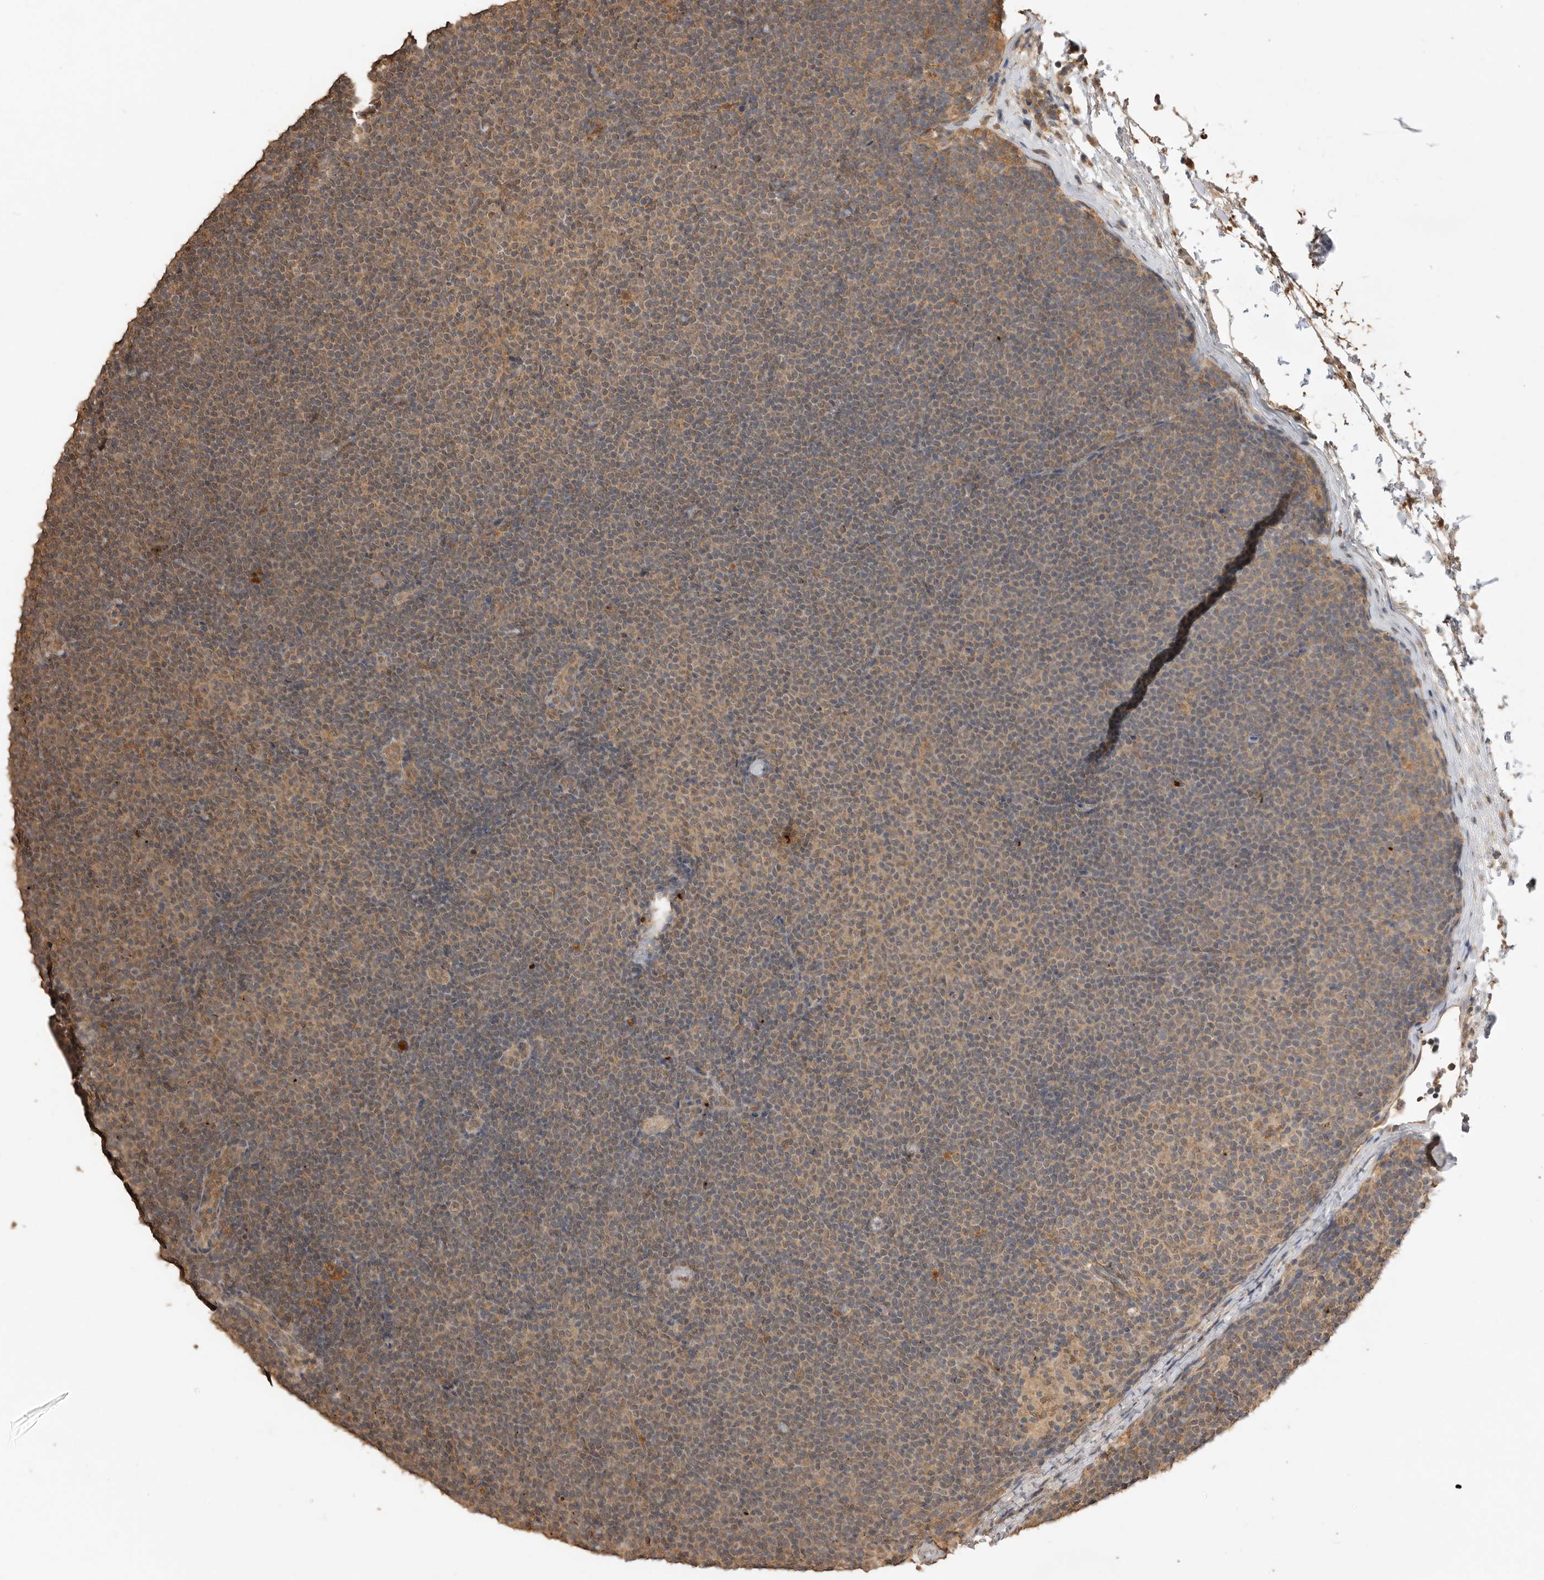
{"staining": {"intensity": "weak", "quantity": "25%-75%", "location": "cytoplasmic/membranous"}, "tissue": "lymphoma", "cell_type": "Tumor cells", "image_type": "cancer", "snomed": [{"axis": "morphology", "description": "Malignant lymphoma, non-Hodgkin's type, Low grade"}, {"axis": "topography", "description": "Lymph node"}], "caption": "Immunohistochemical staining of malignant lymphoma, non-Hodgkin's type (low-grade) shows low levels of weak cytoplasmic/membranous expression in about 25%-75% of tumor cells.", "gene": "JAG2", "patient": {"sex": "female", "age": 53}}